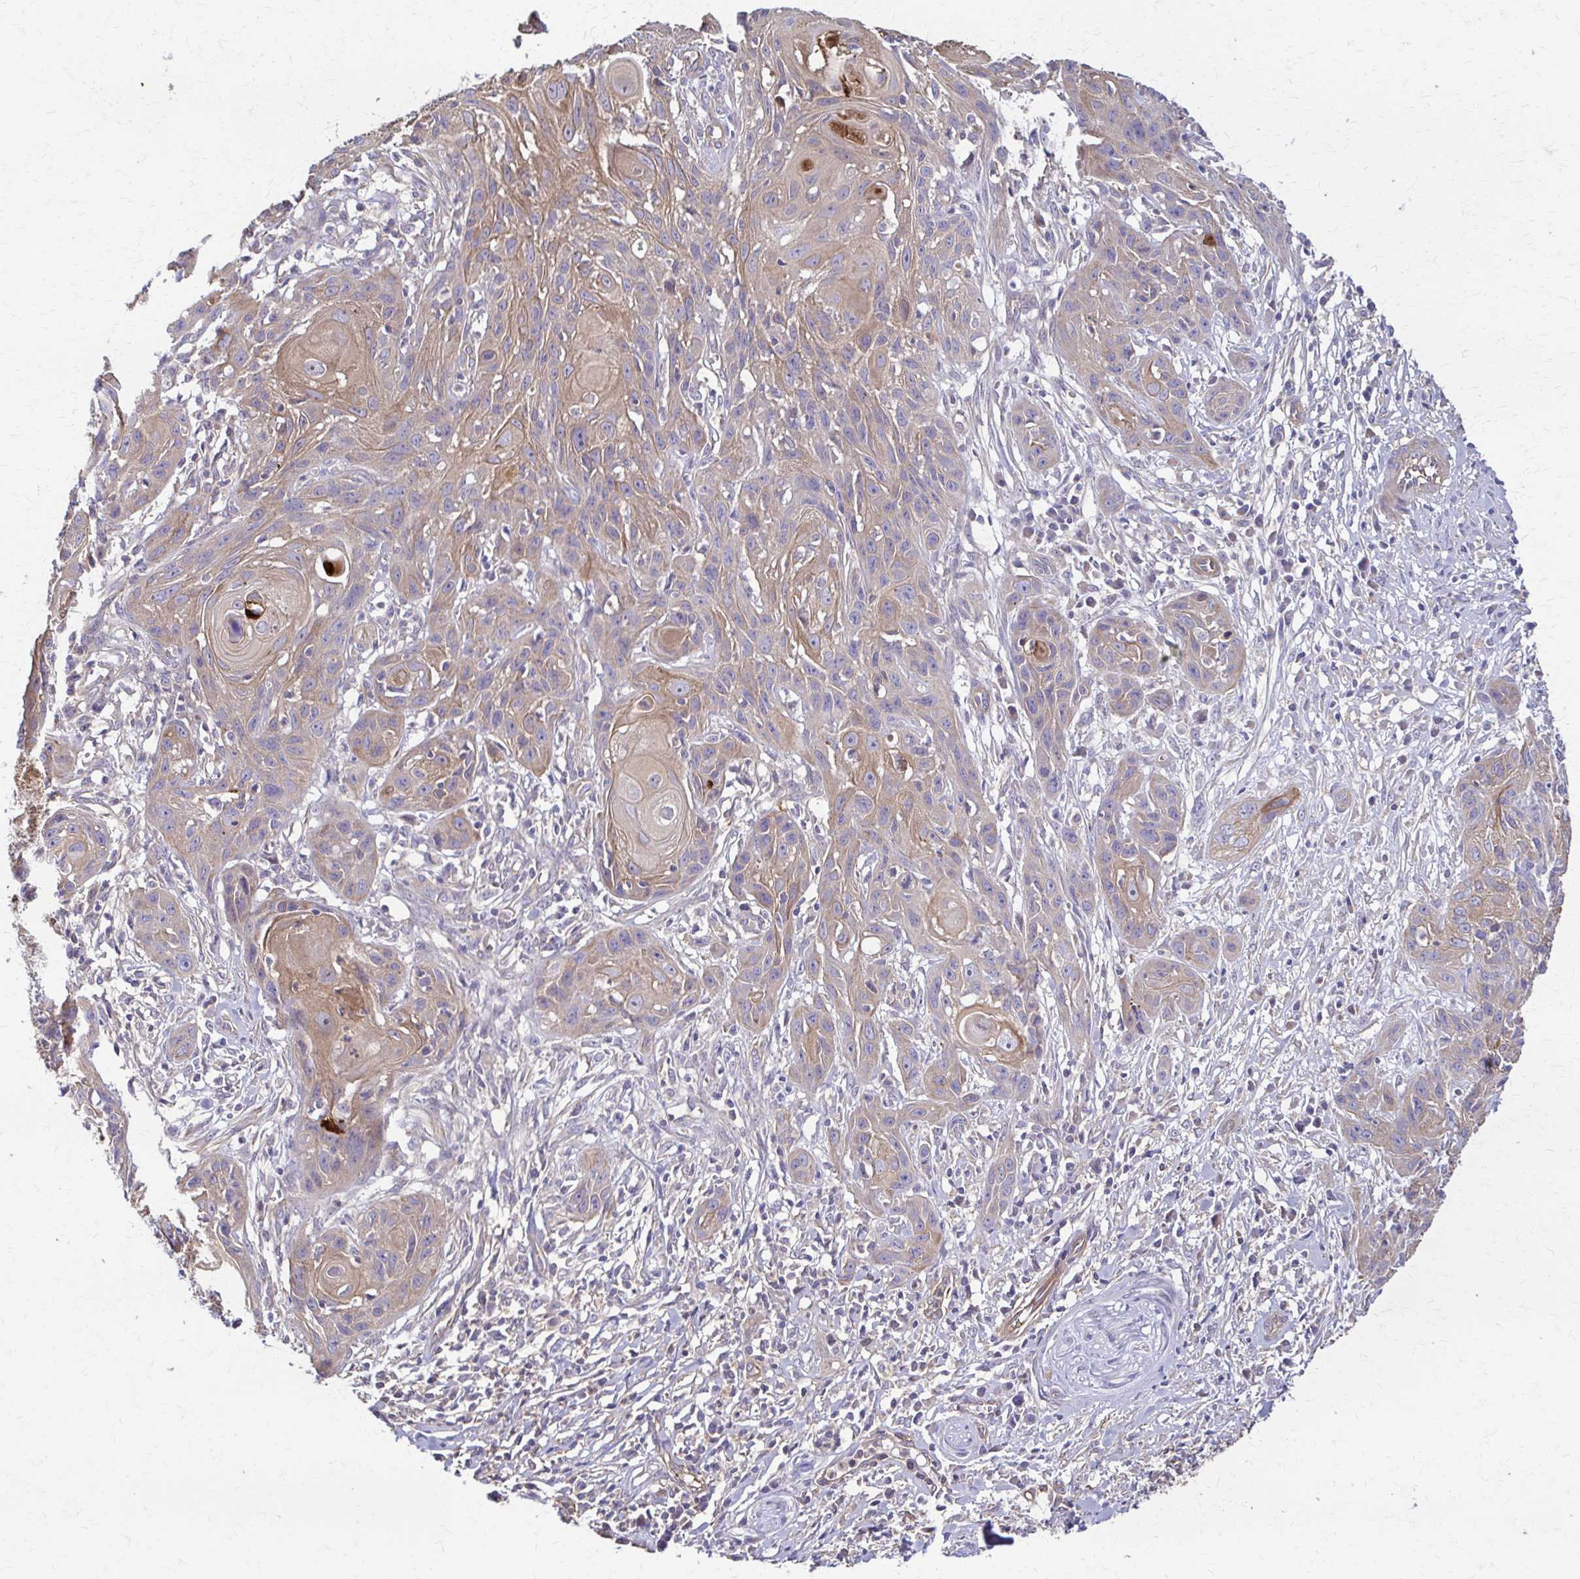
{"staining": {"intensity": "weak", "quantity": "<25%", "location": "cytoplasmic/membranous"}, "tissue": "skin cancer", "cell_type": "Tumor cells", "image_type": "cancer", "snomed": [{"axis": "morphology", "description": "Squamous cell carcinoma, NOS"}, {"axis": "topography", "description": "Skin"}, {"axis": "topography", "description": "Vulva"}], "caption": "Tumor cells show no significant positivity in skin cancer (squamous cell carcinoma).", "gene": "DSP", "patient": {"sex": "female", "age": 83}}